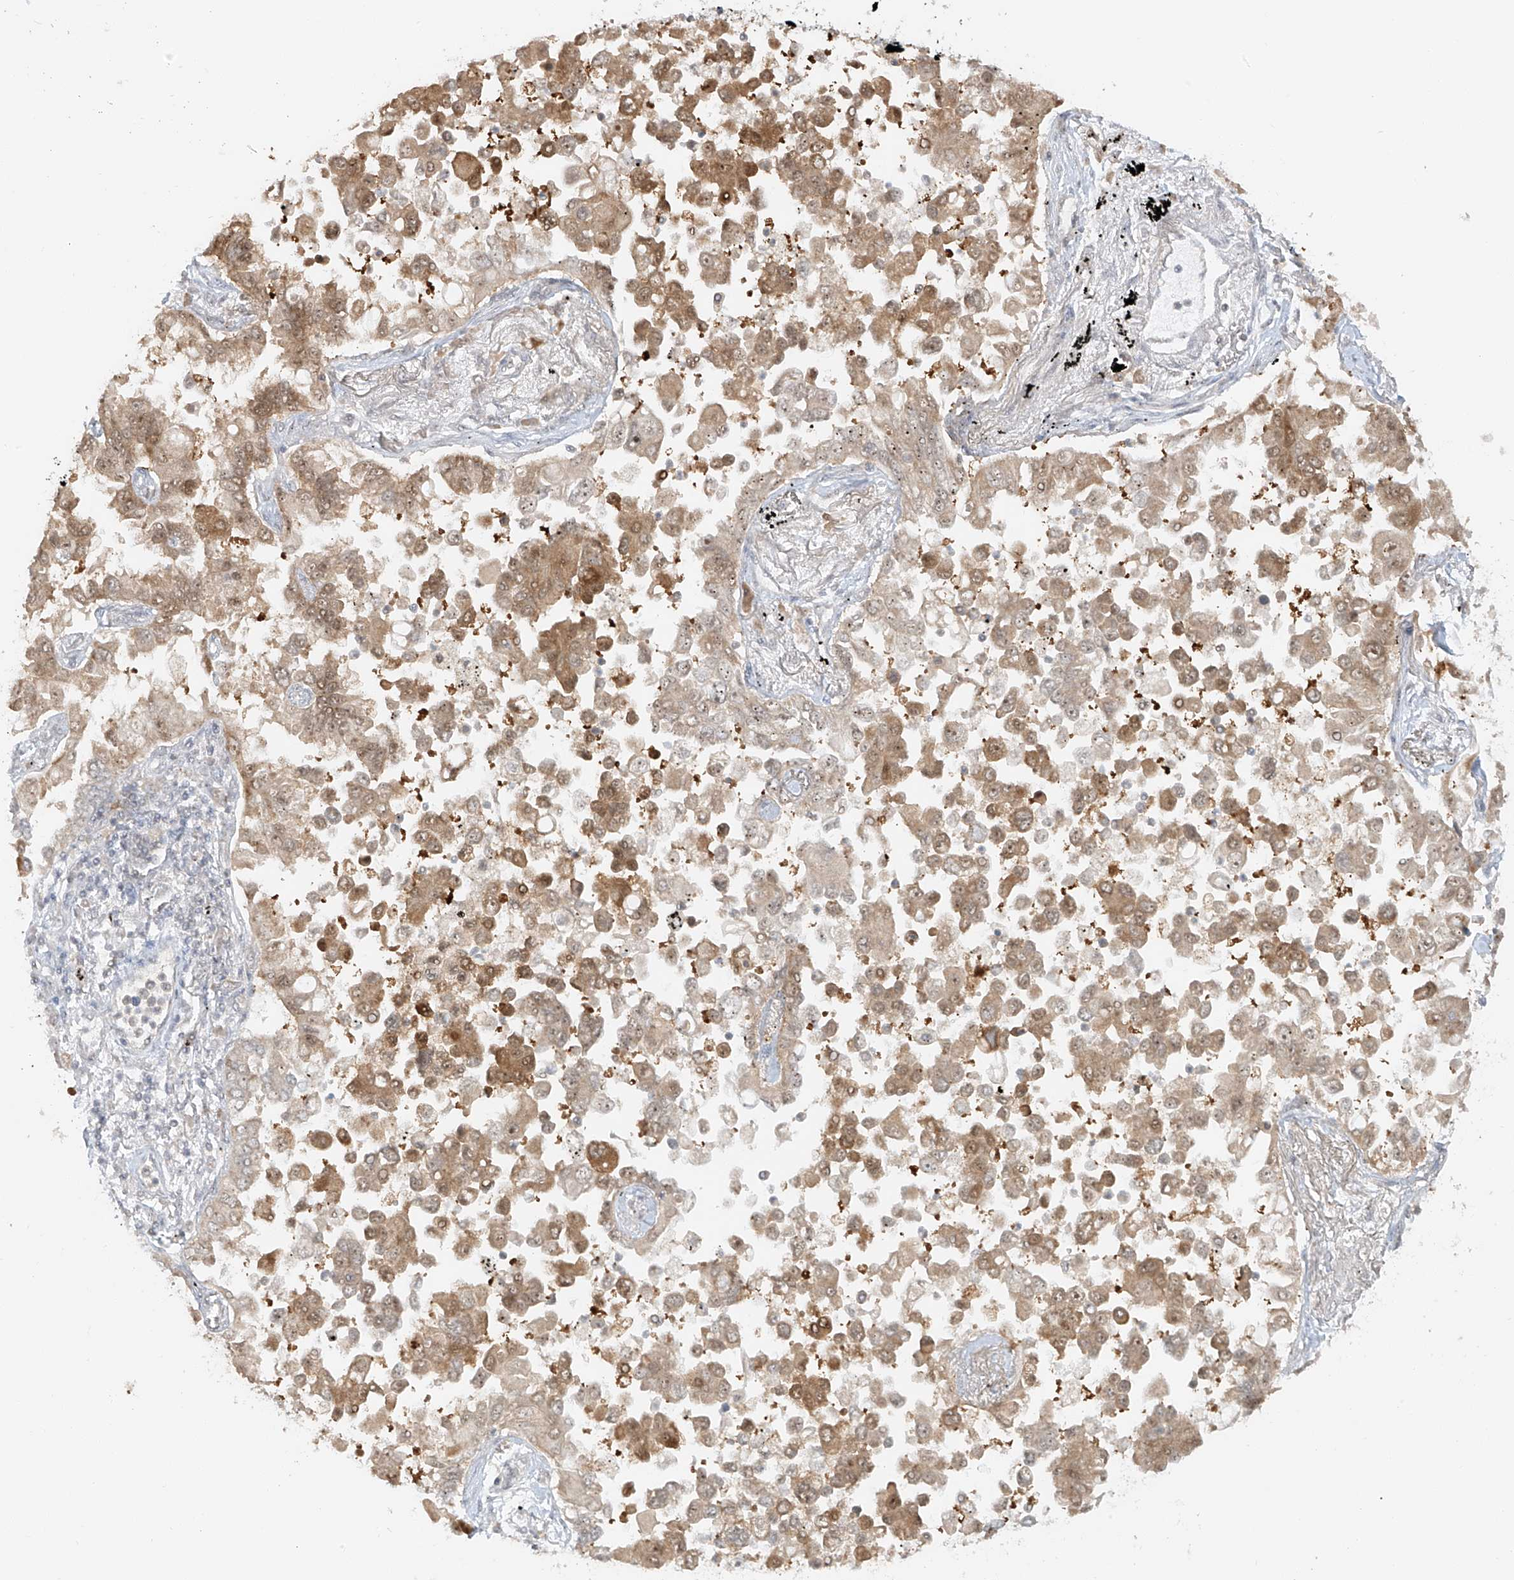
{"staining": {"intensity": "moderate", "quantity": ">75%", "location": "cytoplasmic/membranous,nuclear"}, "tissue": "lung cancer", "cell_type": "Tumor cells", "image_type": "cancer", "snomed": [{"axis": "morphology", "description": "Adenocarcinoma, NOS"}, {"axis": "topography", "description": "Lung"}], "caption": "This image exhibits IHC staining of lung adenocarcinoma, with medium moderate cytoplasmic/membranous and nuclear staining in approximately >75% of tumor cells.", "gene": "MIPEP", "patient": {"sex": "female", "age": 67}}